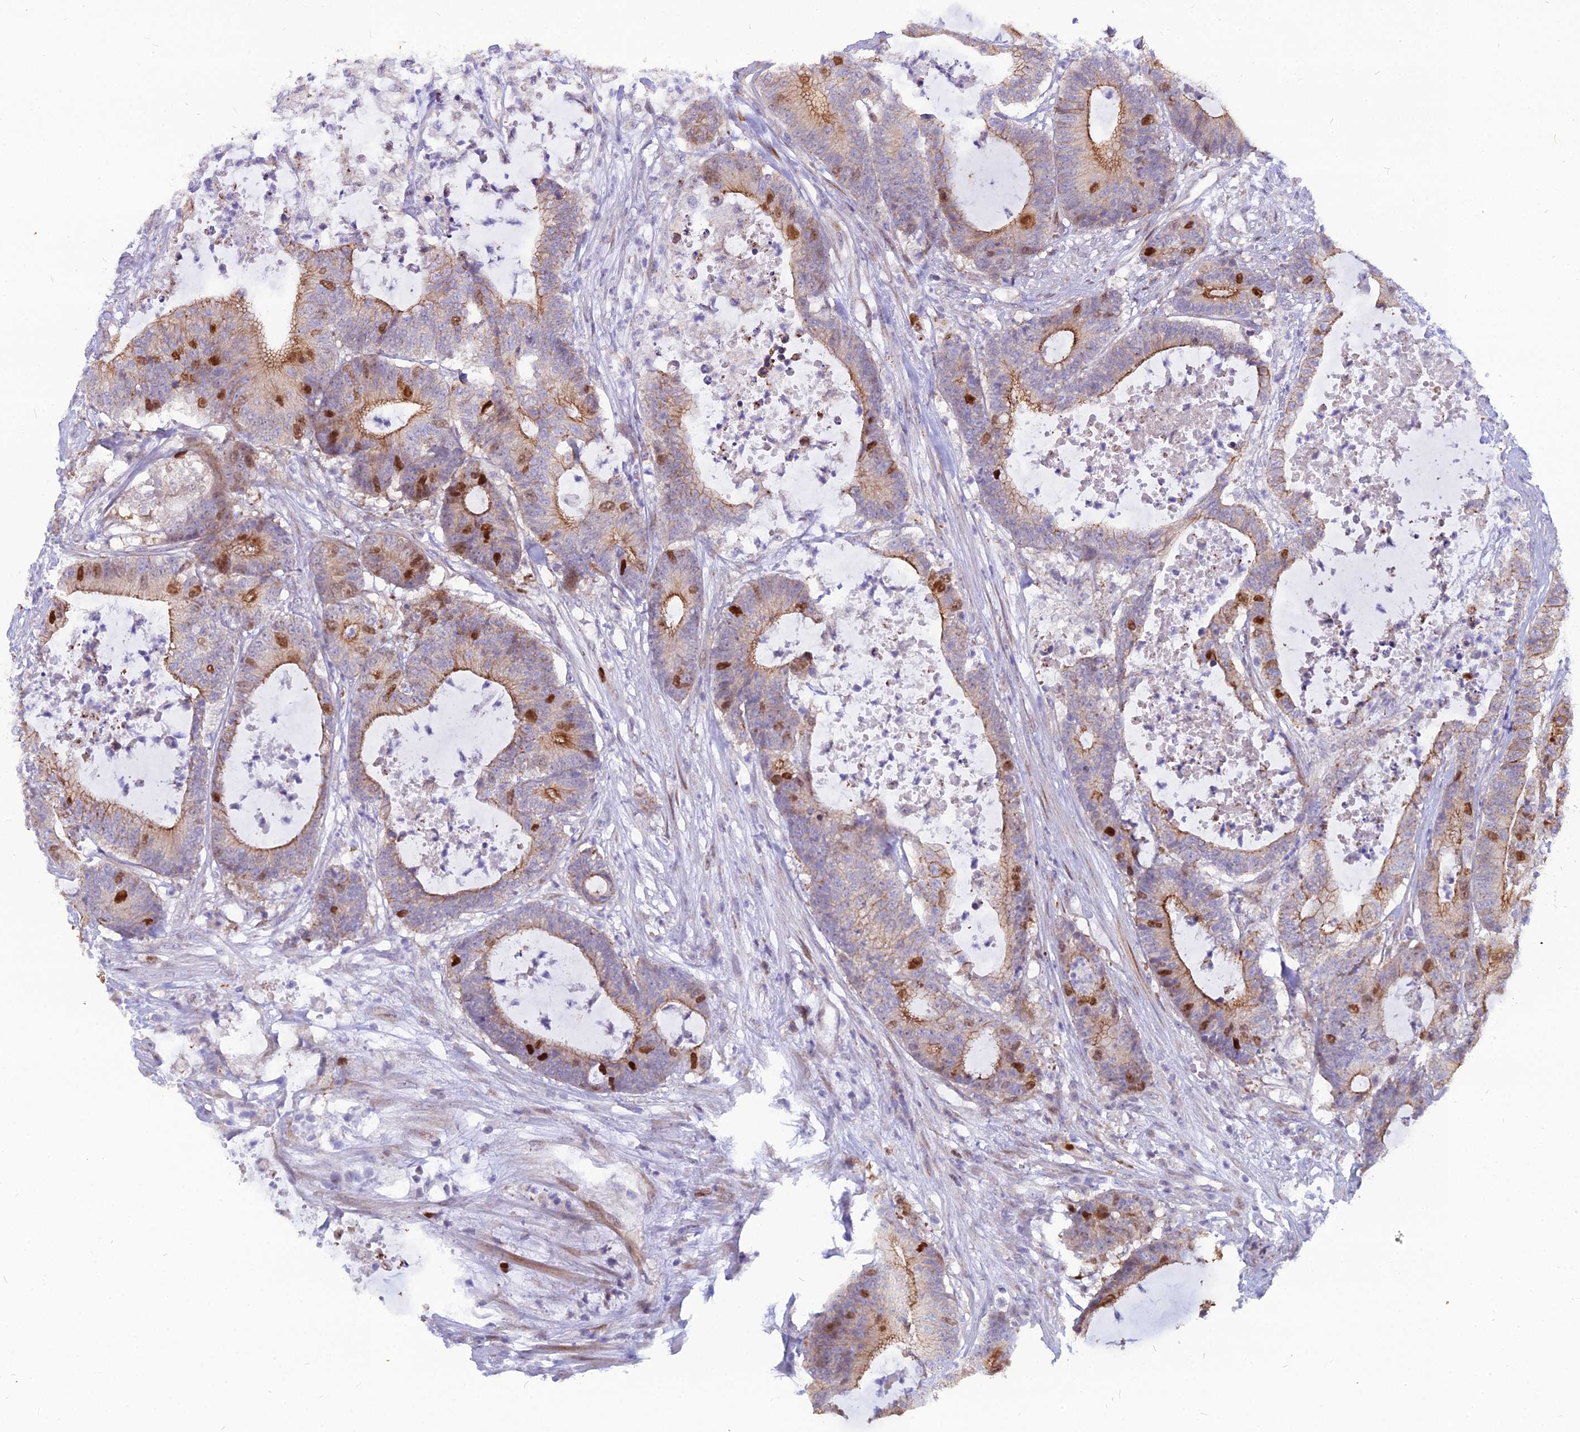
{"staining": {"intensity": "moderate", "quantity": "25%-75%", "location": "cytoplasmic/membranous,nuclear"}, "tissue": "colorectal cancer", "cell_type": "Tumor cells", "image_type": "cancer", "snomed": [{"axis": "morphology", "description": "Adenocarcinoma, NOS"}, {"axis": "topography", "description": "Colon"}], "caption": "Human colorectal cancer (adenocarcinoma) stained with a brown dye exhibits moderate cytoplasmic/membranous and nuclear positive expression in approximately 25%-75% of tumor cells.", "gene": "NUSAP1", "patient": {"sex": "female", "age": 84}}